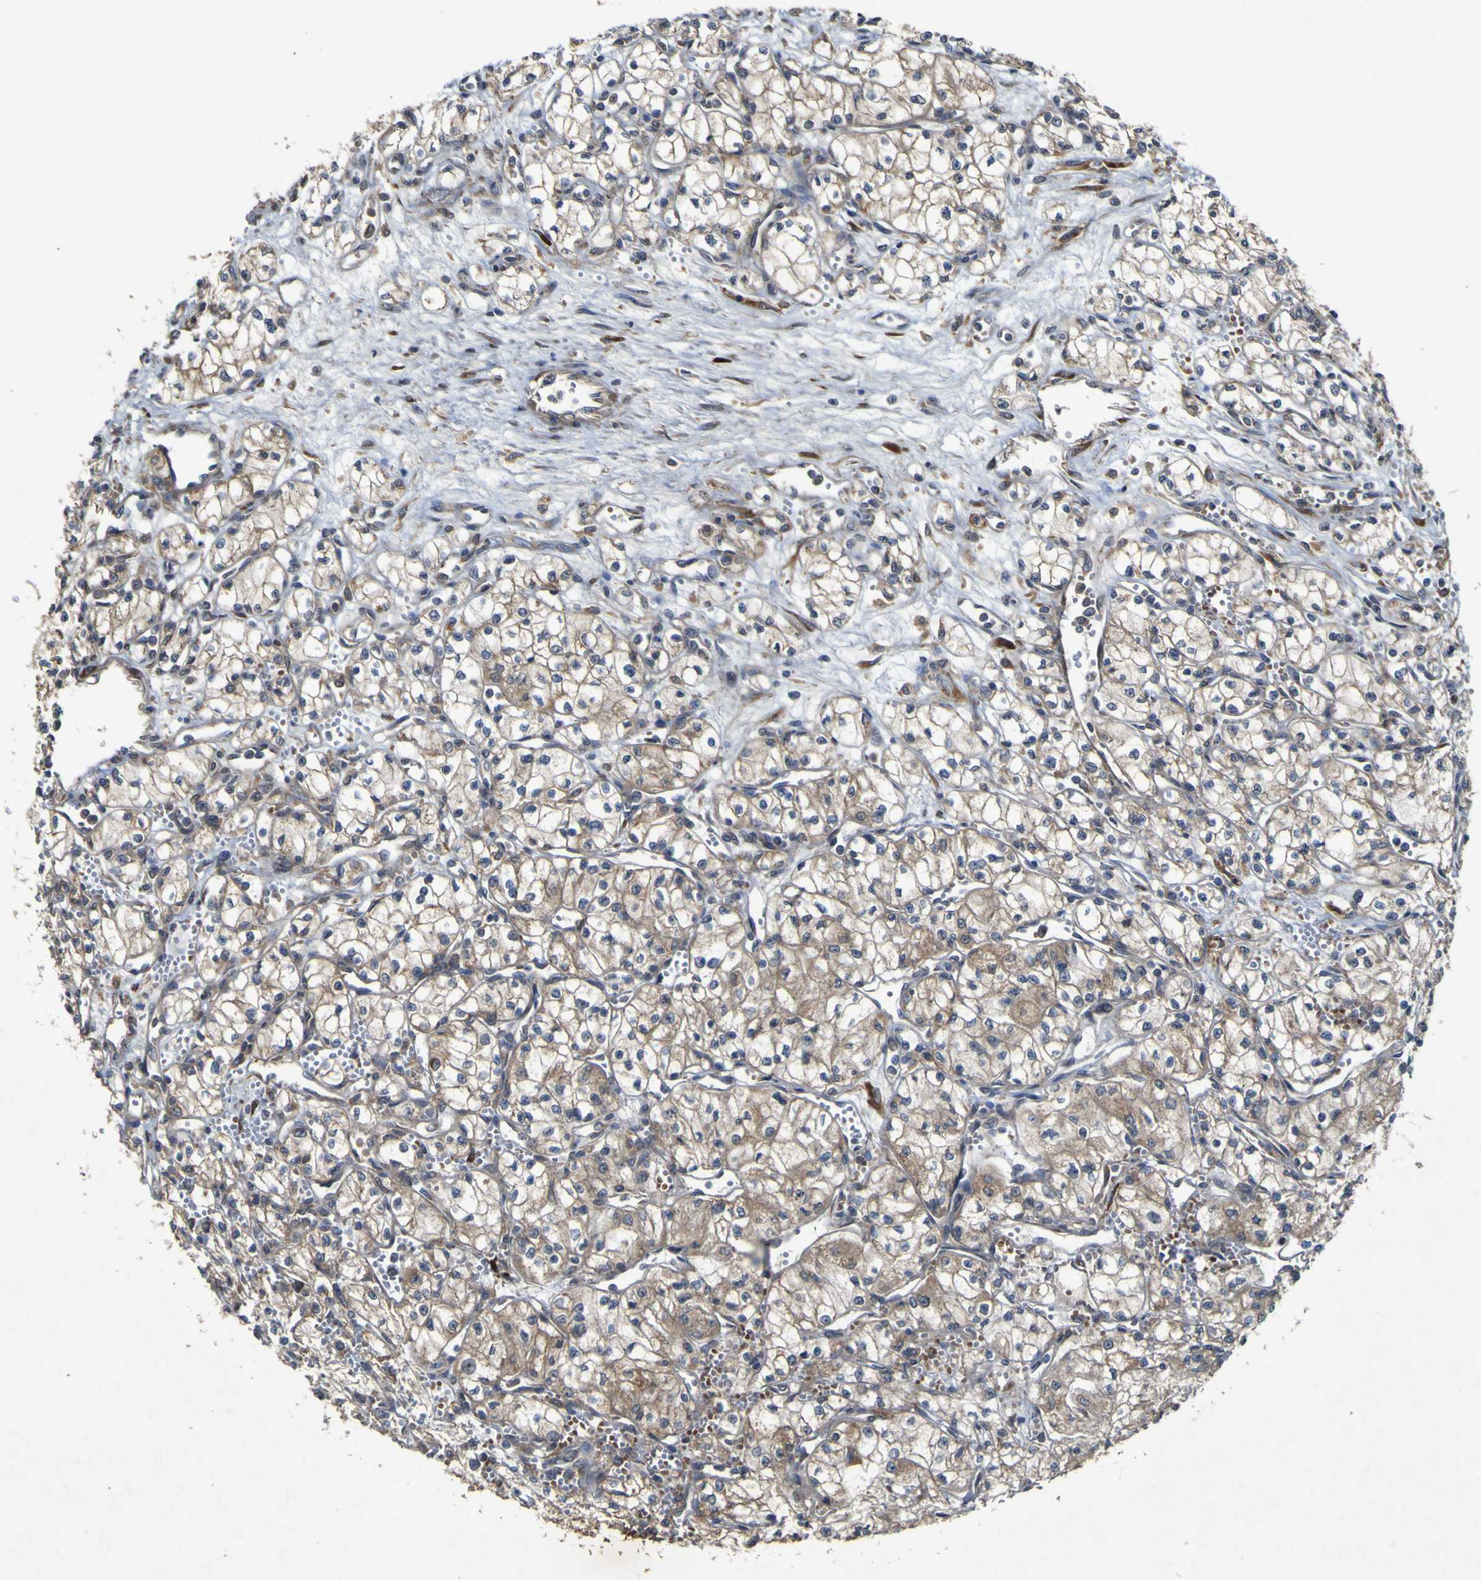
{"staining": {"intensity": "weak", "quantity": ">75%", "location": "cytoplasmic/membranous"}, "tissue": "renal cancer", "cell_type": "Tumor cells", "image_type": "cancer", "snomed": [{"axis": "morphology", "description": "Normal tissue, NOS"}, {"axis": "morphology", "description": "Adenocarcinoma, NOS"}, {"axis": "topography", "description": "Kidney"}], "caption": "IHC of human renal cancer demonstrates low levels of weak cytoplasmic/membranous staining in about >75% of tumor cells.", "gene": "IRAK2", "patient": {"sex": "male", "age": 59}}